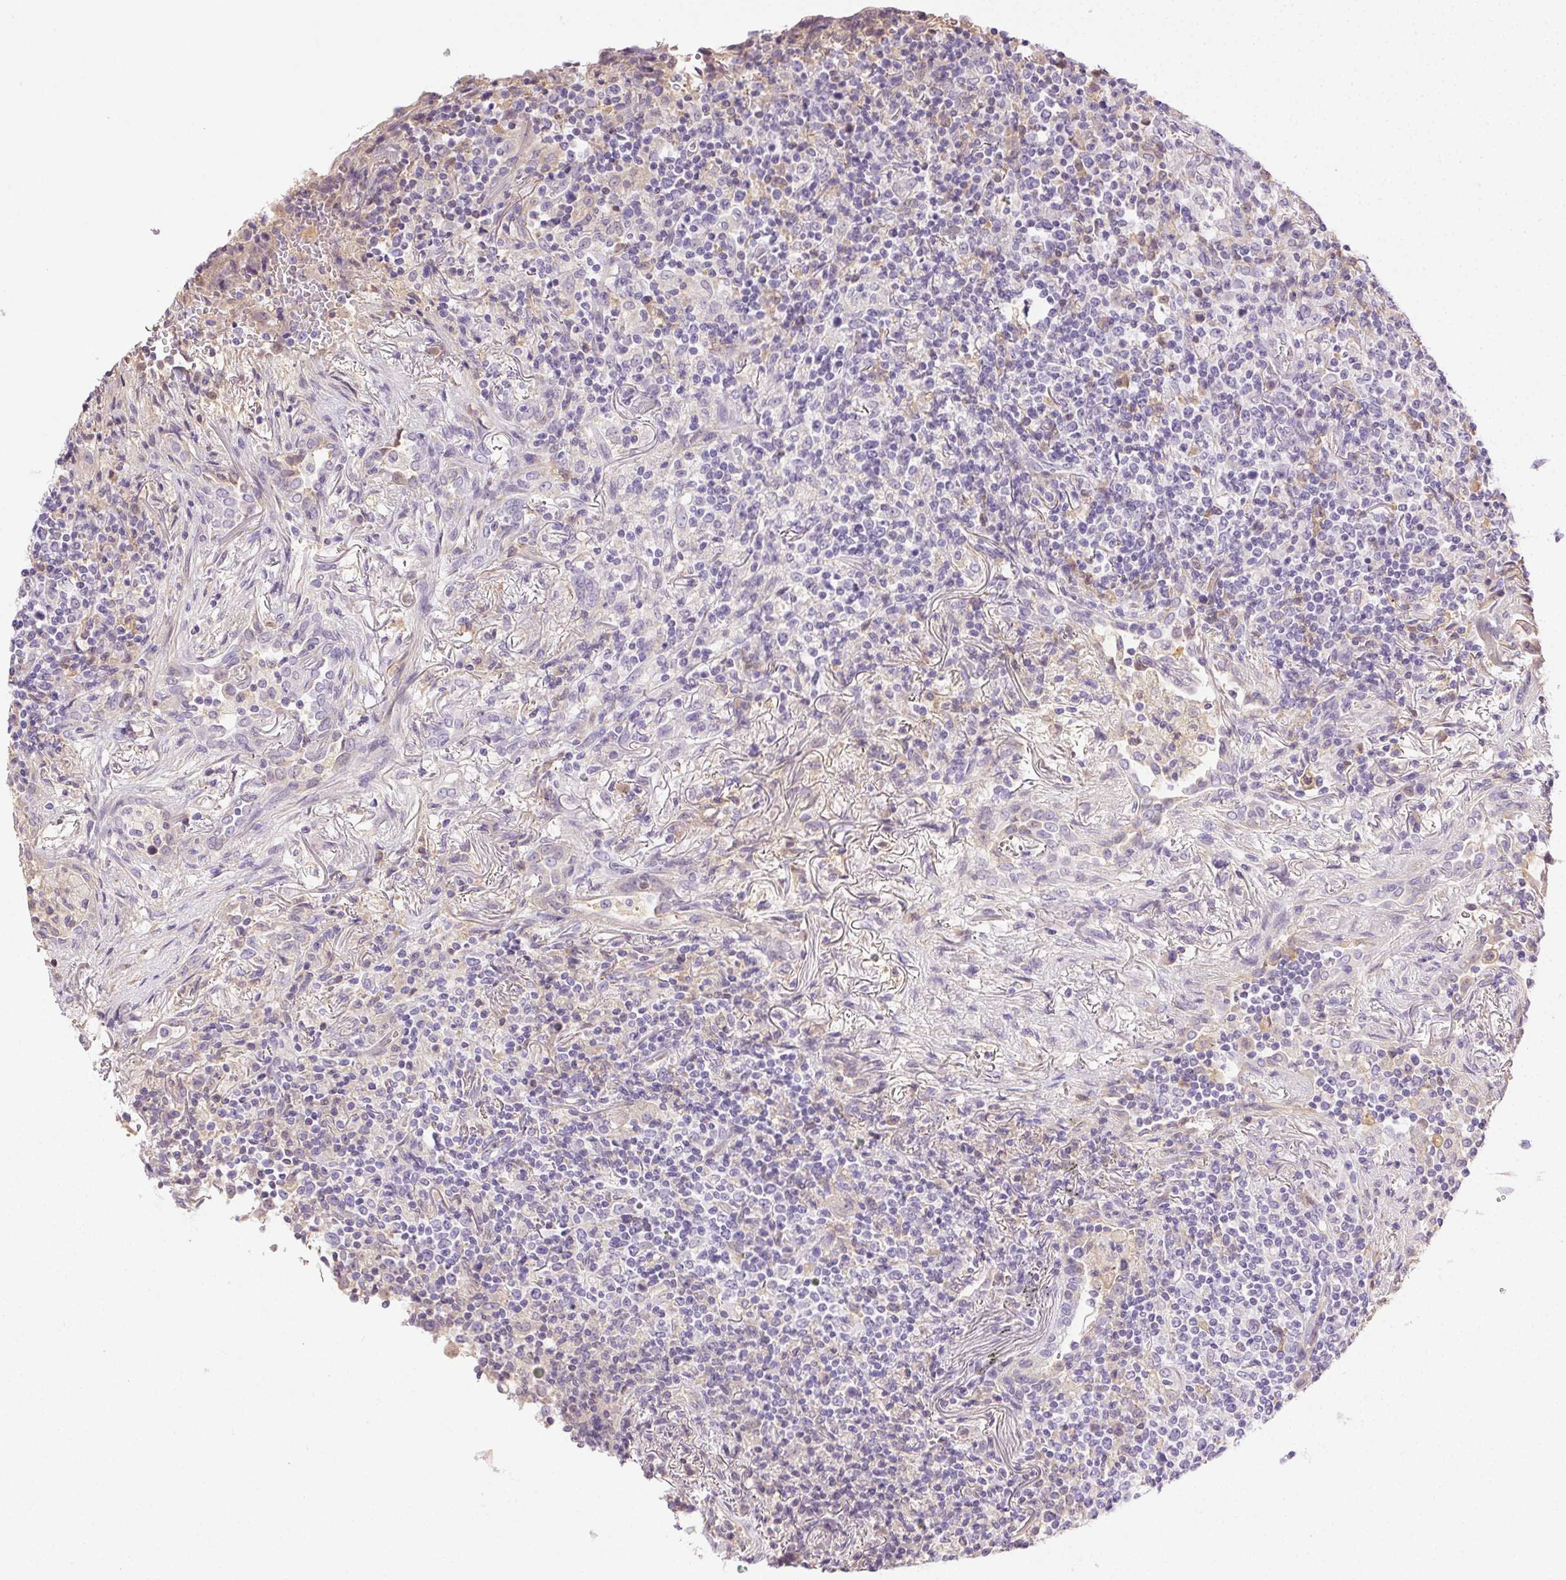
{"staining": {"intensity": "negative", "quantity": "none", "location": "none"}, "tissue": "lymphoma", "cell_type": "Tumor cells", "image_type": "cancer", "snomed": [{"axis": "morphology", "description": "Malignant lymphoma, non-Hodgkin's type, High grade"}, {"axis": "topography", "description": "Lung"}], "caption": "Photomicrograph shows no significant protein staining in tumor cells of malignant lymphoma, non-Hodgkin's type (high-grade).", "gene": "BPIFB2", "patient": {"sex": "male", "age": 79}}